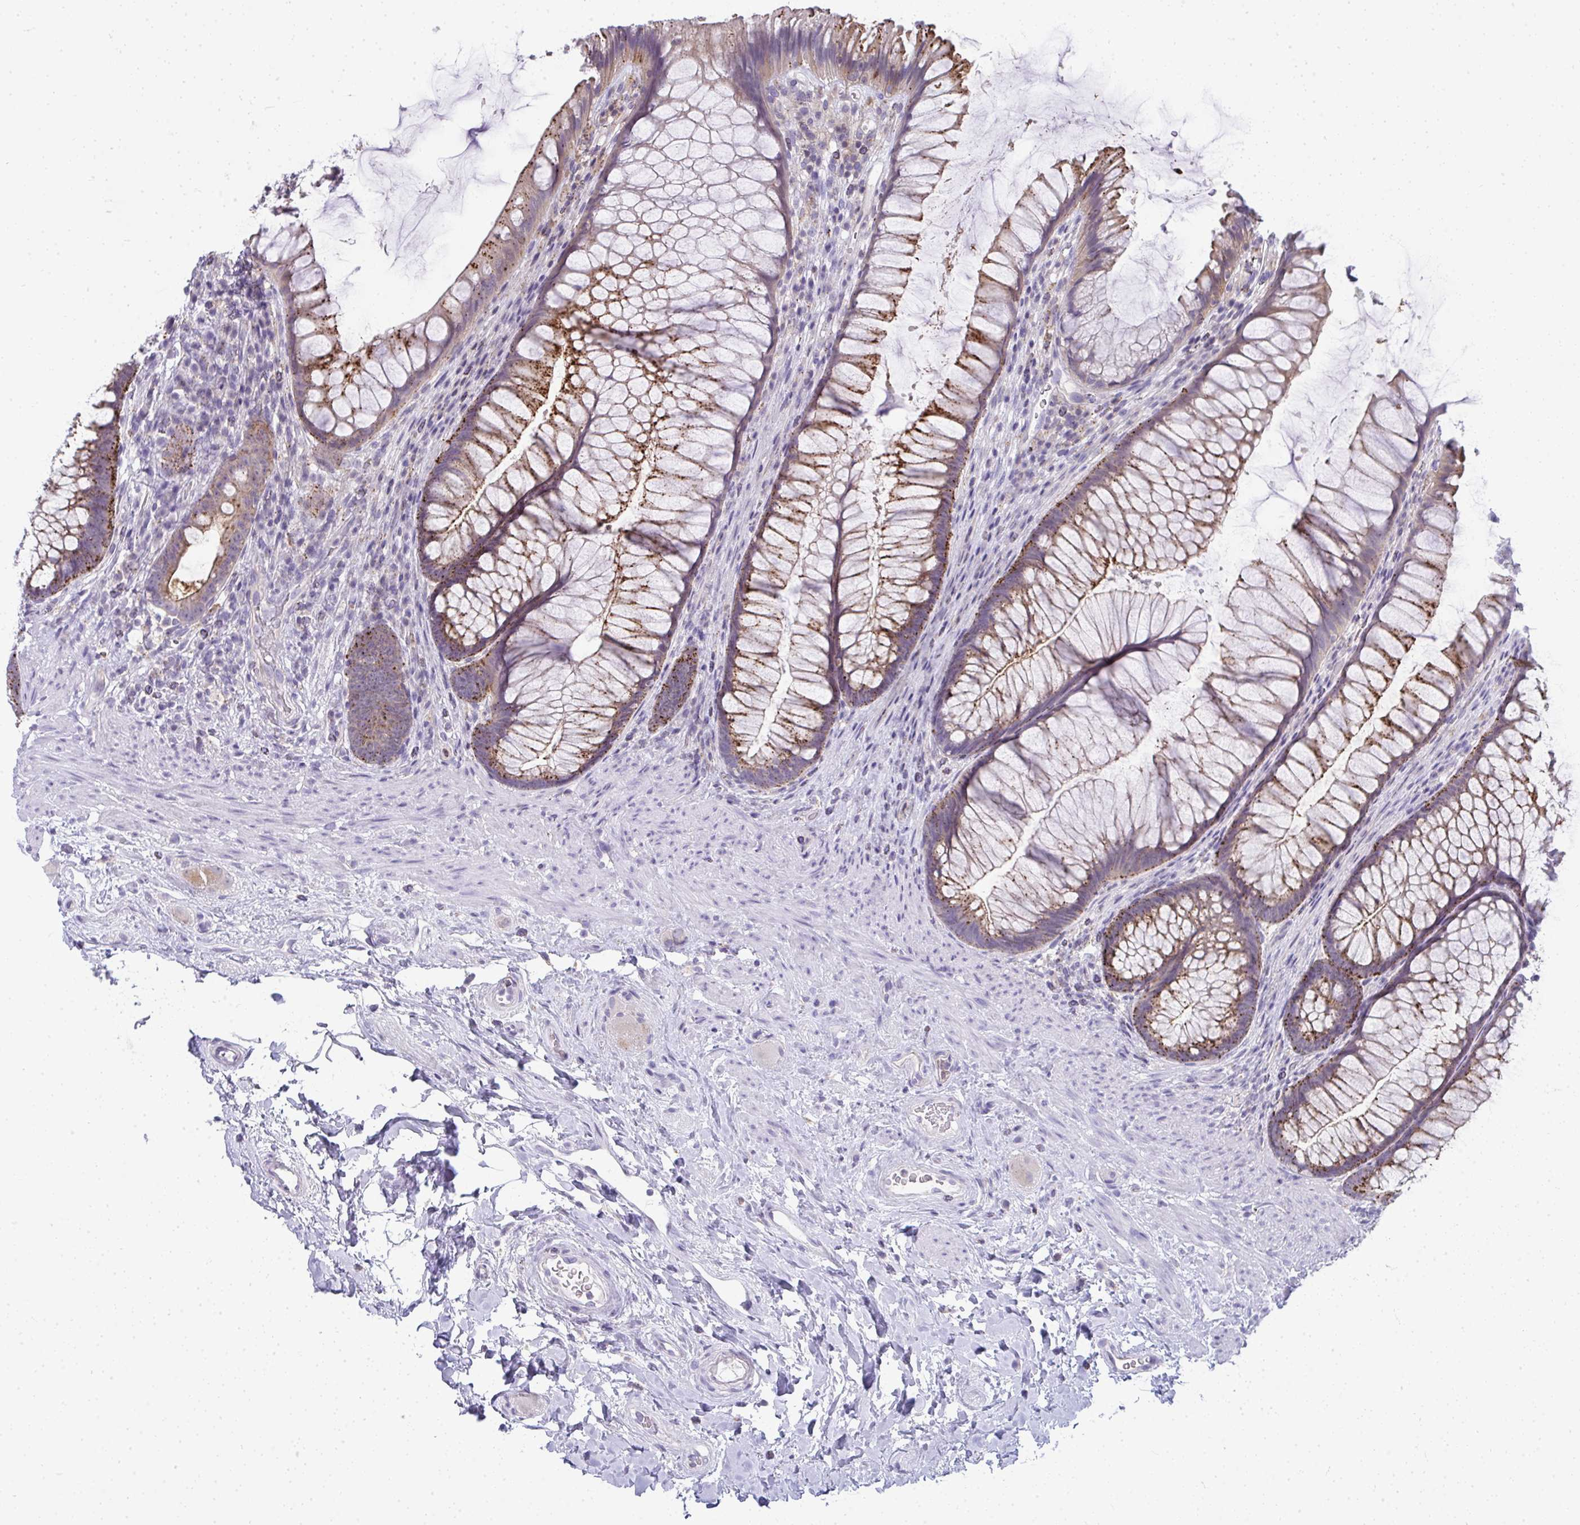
{"staining": {"intensity": "moderate", "quantity": ">75%", "location": "cytoplasmic/membranous"}, "tissue": "rectum", "cell_type": "Glandular cells", "image_type": "normal", "snomed": [{"axis": "morphology", "description": "Normal tissue, NOS"}, {"axis": "topography", "description": "Rectum"}], "caption": "Immunohistochemical staining of benign human rectum reveals medium levels of moderate cytoplasmic/membranous positivity in approximately >75% of glandular cells. (DAB (3,3'-diaminobenzidine) IHC, brown staining for protein, blue staining for nuclei).", "gene": "VPS4B", "patient": {"sex": "male", "age": 53}}